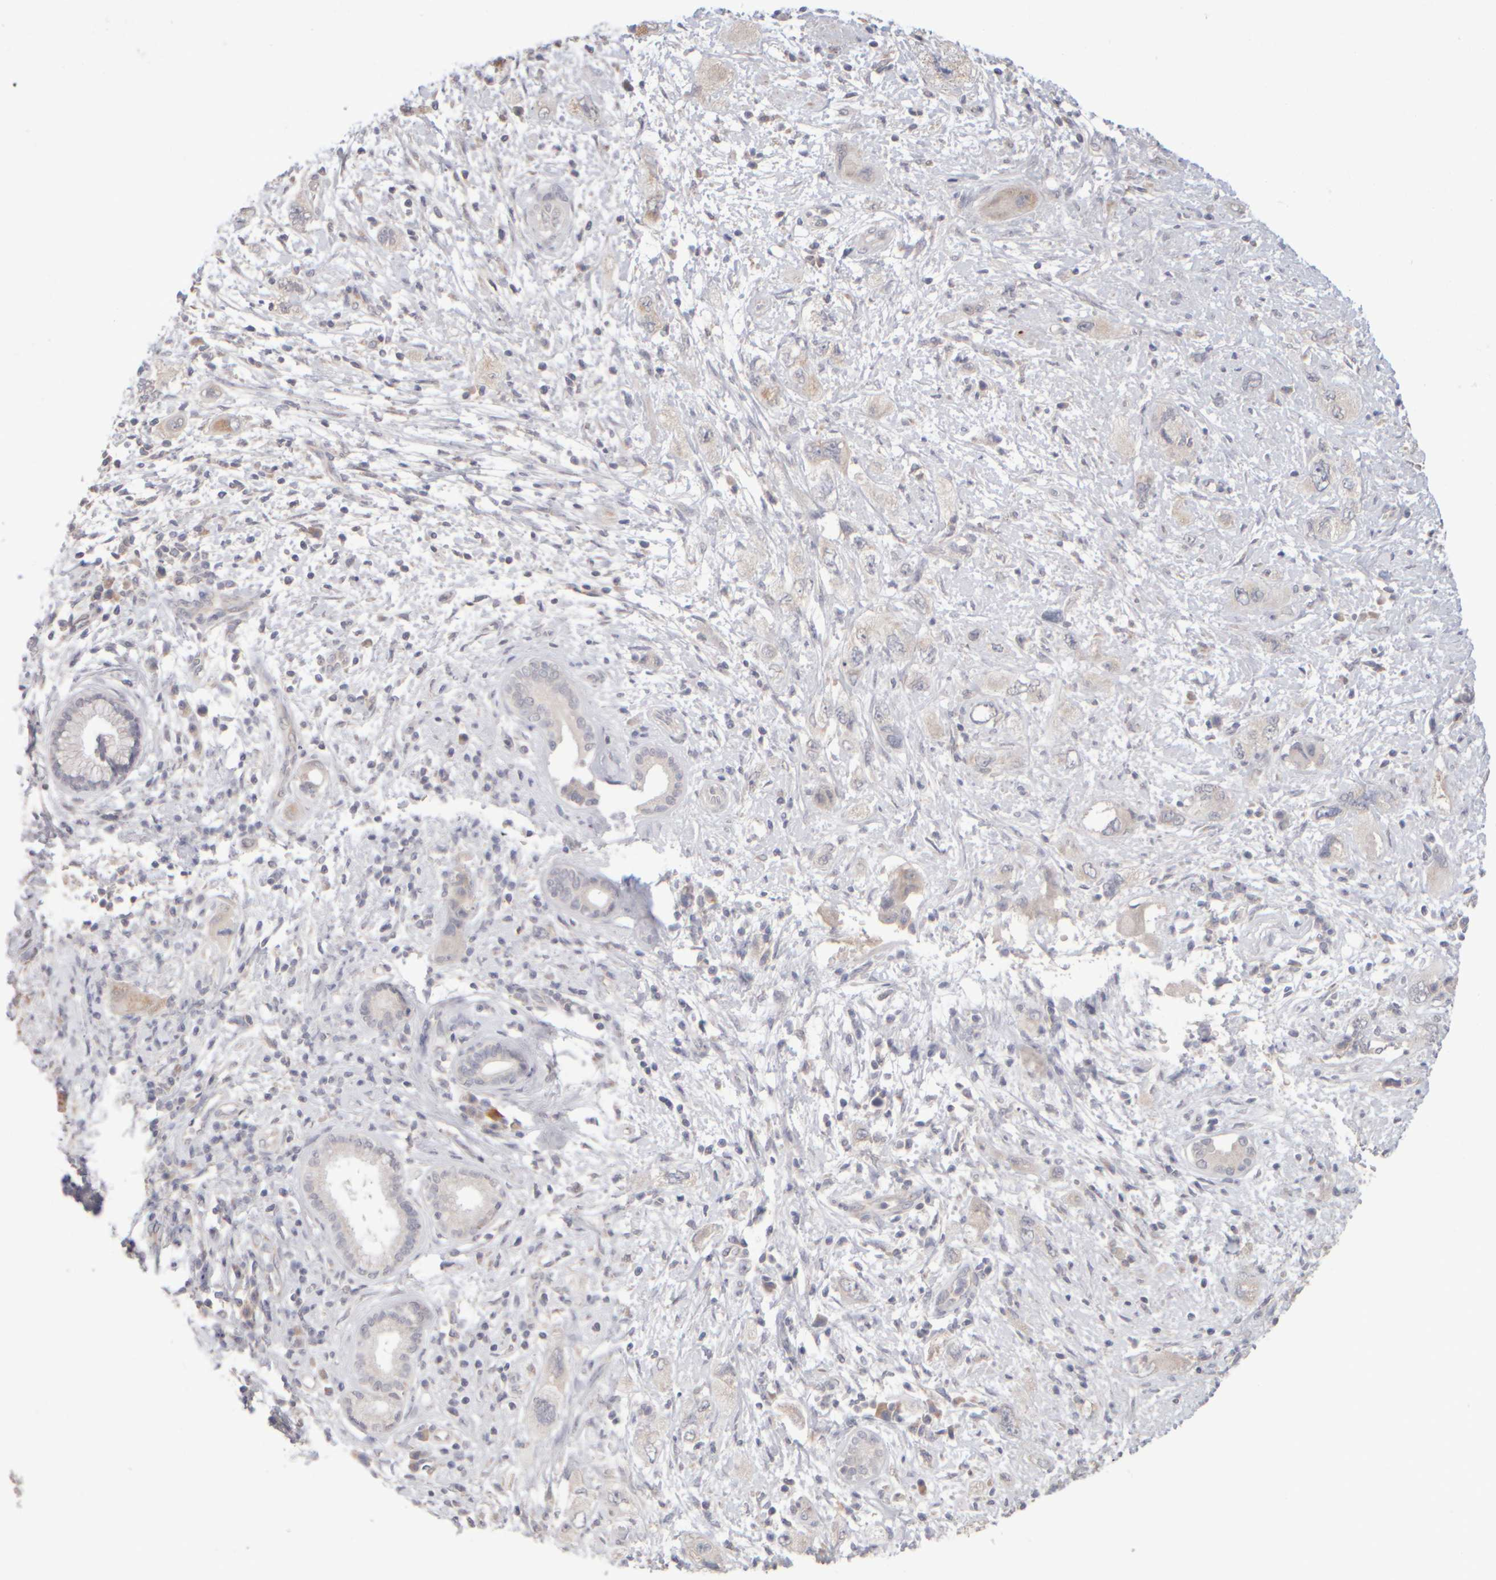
{"staining": {"intensity": "weak", "quantity": "<25%", "location": "cytoplasmic/membranous"}, "tissue": "pancreatic cancer", "cell_type": "Tumor cells", "image_type": "cancer", "snomed": [{"axis": "morphology", "description": "Adenocarcinoma, NOS"}, {"axis": "topography", "description": "Pancreas"}], "caption": "Image shows no significant protein staining in tumor cells of pancreatic cancer (adenocarcinoma). (DAB (3,3'-diaminobenzidine) immunohistochemistry with hematoxylin counter stain).", "gene": "ZNF112", "patient": {"sex": "female", "age": 73}}